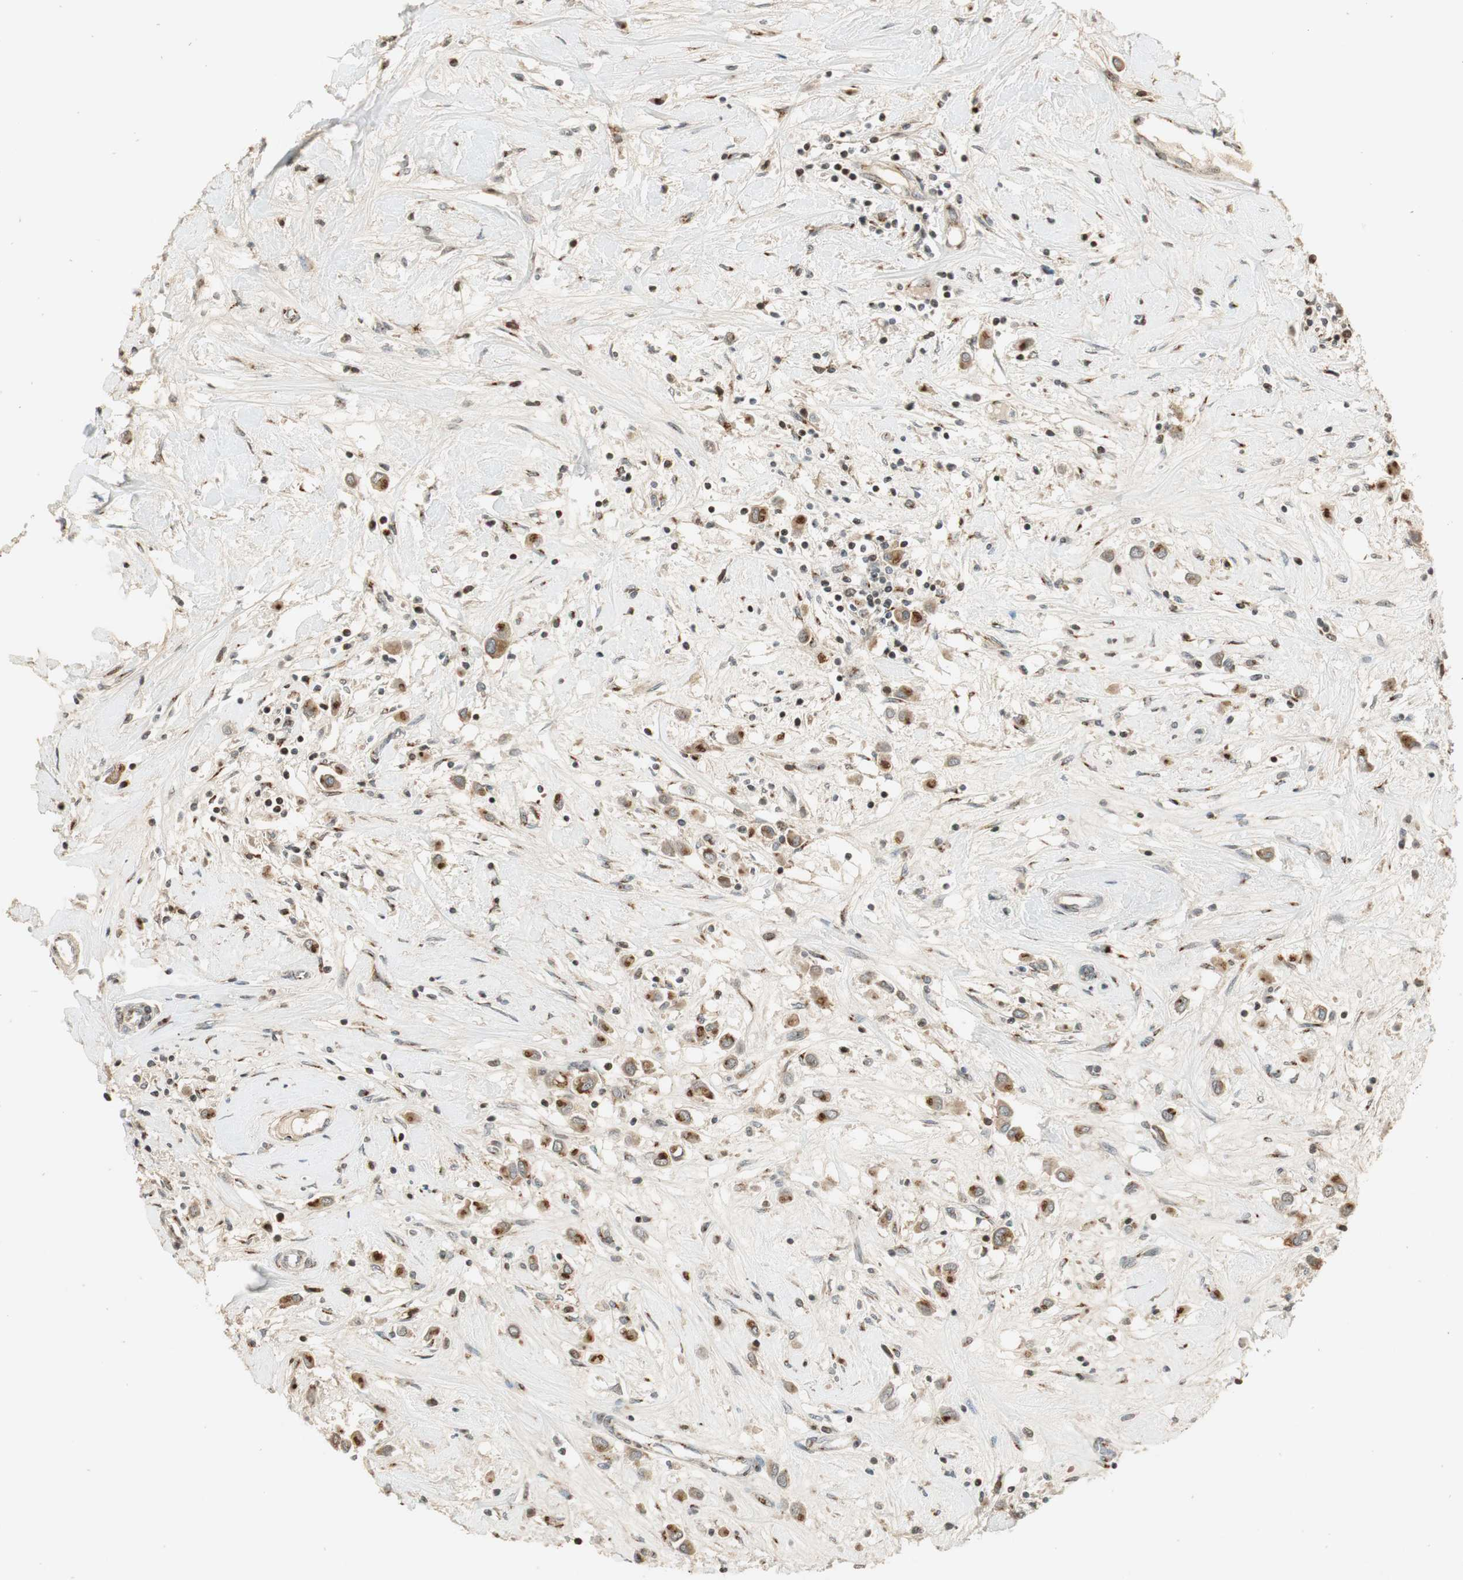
{"staining": {"intensity": "moderate", "quantity": ">75%", "location": "cytoplasmic/membranous"}, "tissue": "breast cancer", "cell_type": "Tumor cells", "image_type": "cancer", "snomed": [{"axis": "morphology", "description": "Duct carcinoma"}, {"axis": "topography", "description": "Breast"}], "caption": "Human infiltrating ductal carcinoma (breast) stained for a protein (brown) reveals moderate cytoplasmic/membranous positive expression in about >75% of tumor cells.", "gene": "NEO1", "patient": {"sex": "female", "age": 61}}